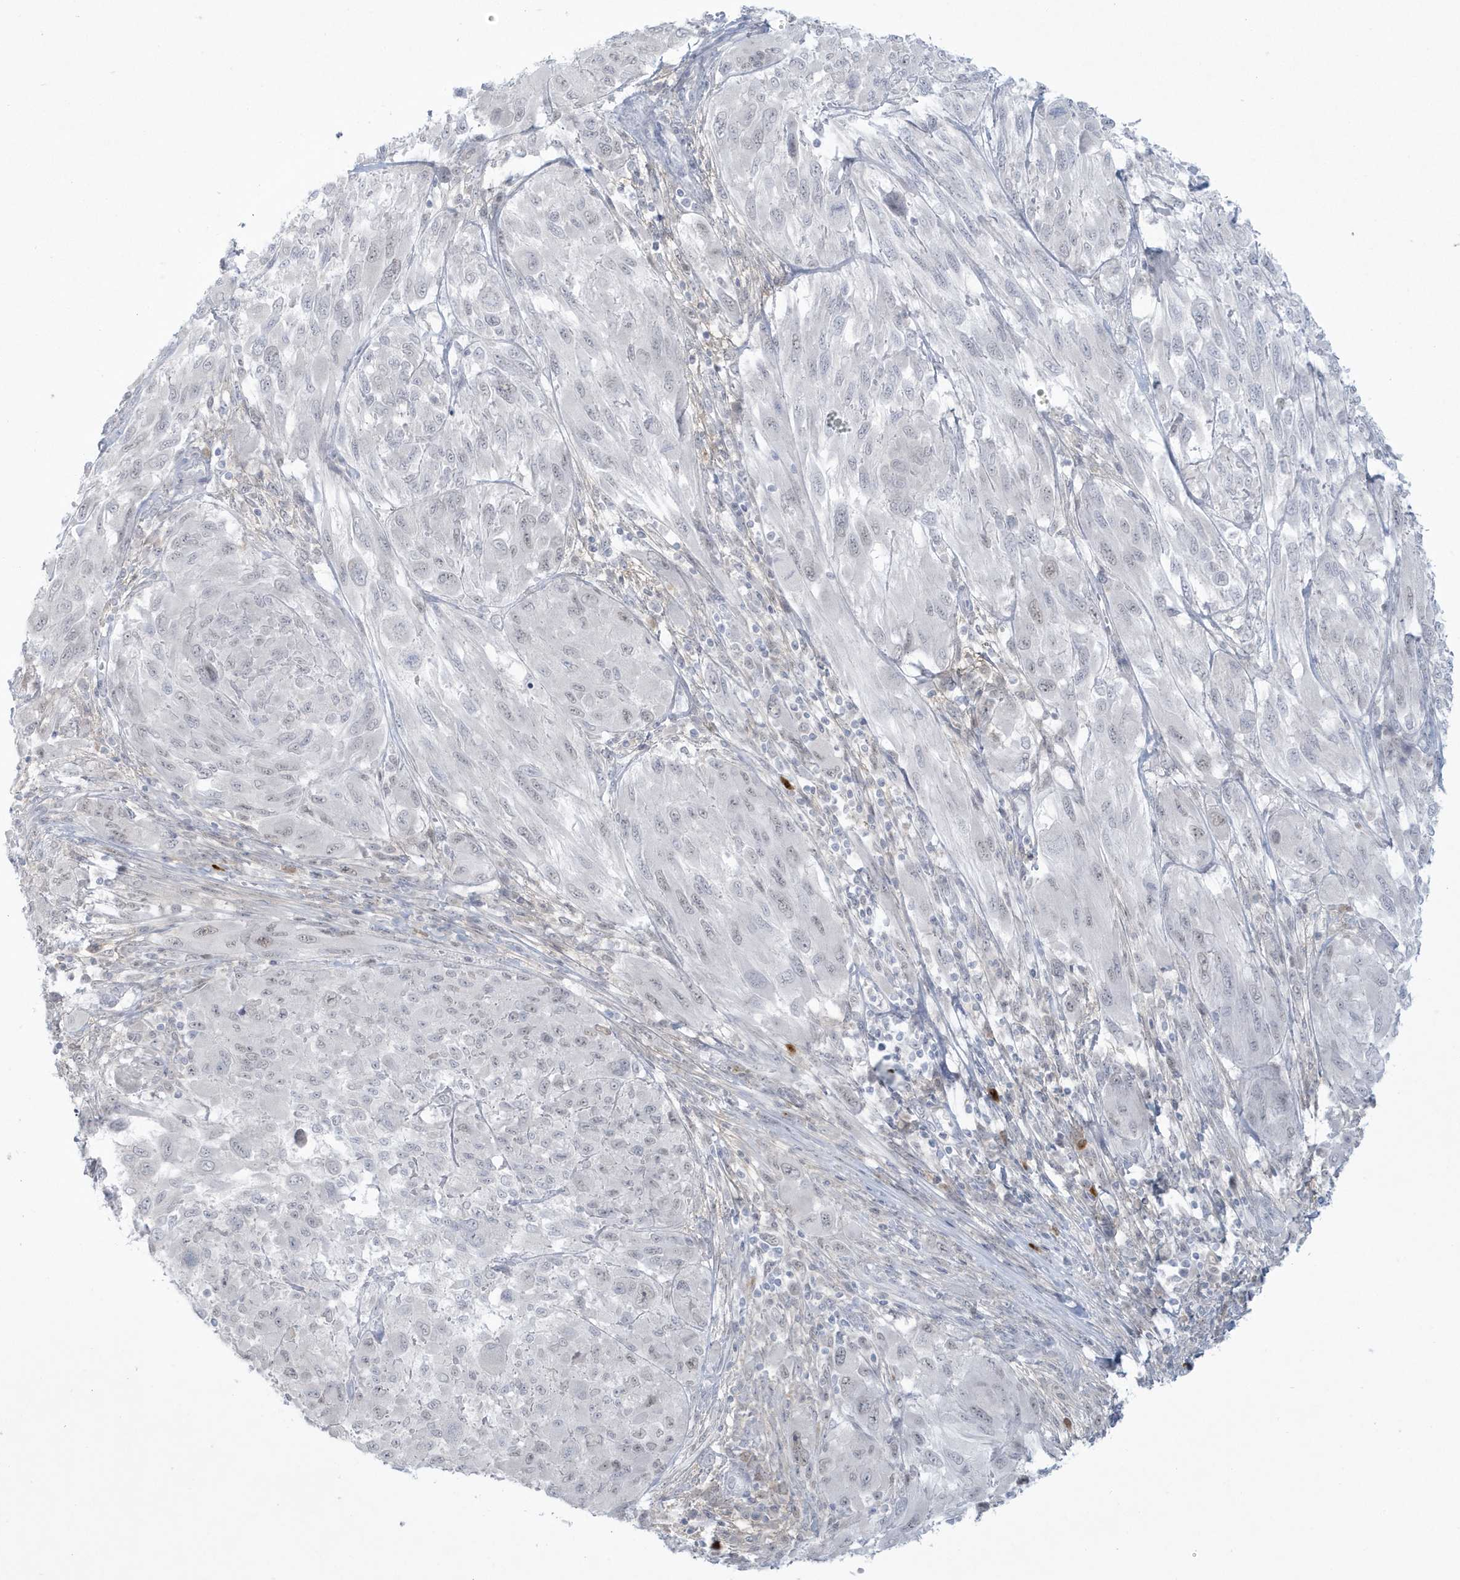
{"staining": {"intensity": "negative", "quantity": "none", "location": "none"}, "tissue": "melanoma", "cell_type": "Tumor cells", "image_type": "cancer", "snomed": [{"axis": "morphology", "description": "Malignant melanoma, NOS"}, {"axis": "topography", "description": "Skin"}], "caption": "Melanoma was stained to show a protein in brown. There is no significant positivity in tumor cells. (DAB immunohistochemistry with hematoxylin counter stain).", "gene": "HERC6", "patient": {"sex": "female", "age": 91}}